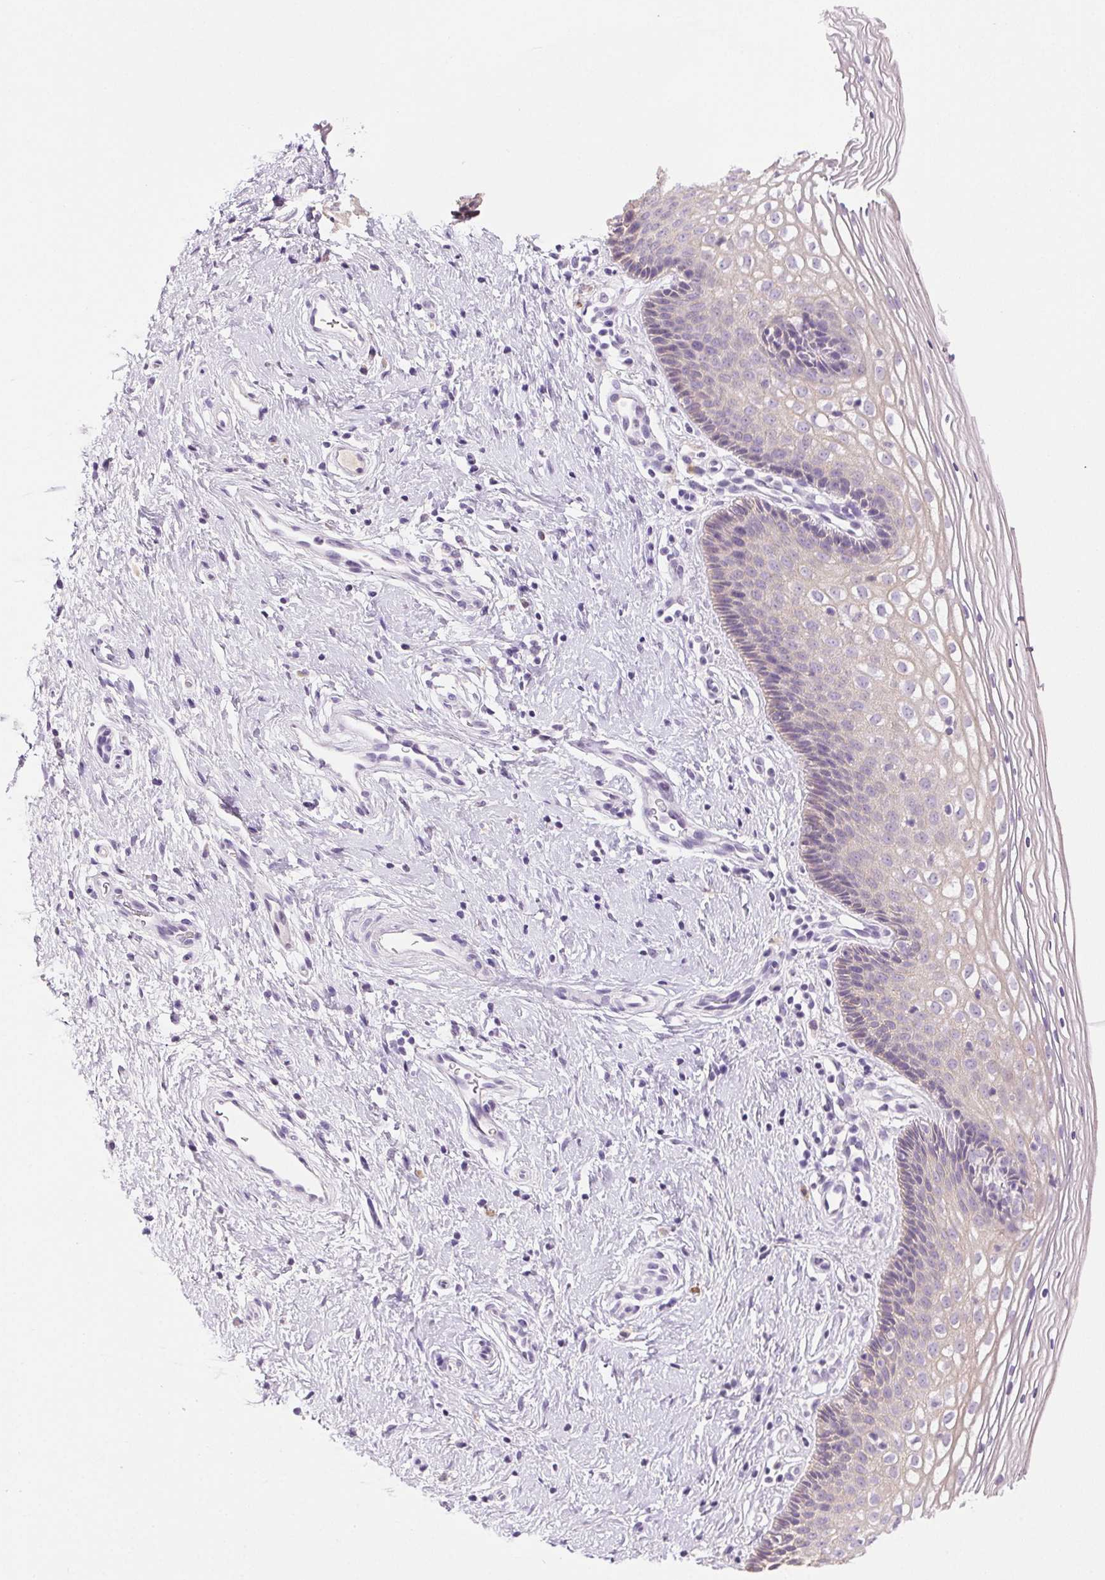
{"staining": {"intensity": "weak", "quantity": "<25%", "location": "cytoplasmic/membranous"}, "tissue": "cervix", "cell_type": "Glandular cells", "image_type": "normal", "snomed": [{"axis": "morphology", "description": "Normal tissue, NOS"}, {"axis": "topography", "description": "Cervix"}], "caption": "The immunohistochemistry photomicrograph has no significant staining in glandular cells of cervix. (DAB IHC visualized using brightfield microscopy, high magnification).", "gene": "CLDN10", "patient": {"sex": "female", "age": 34}}